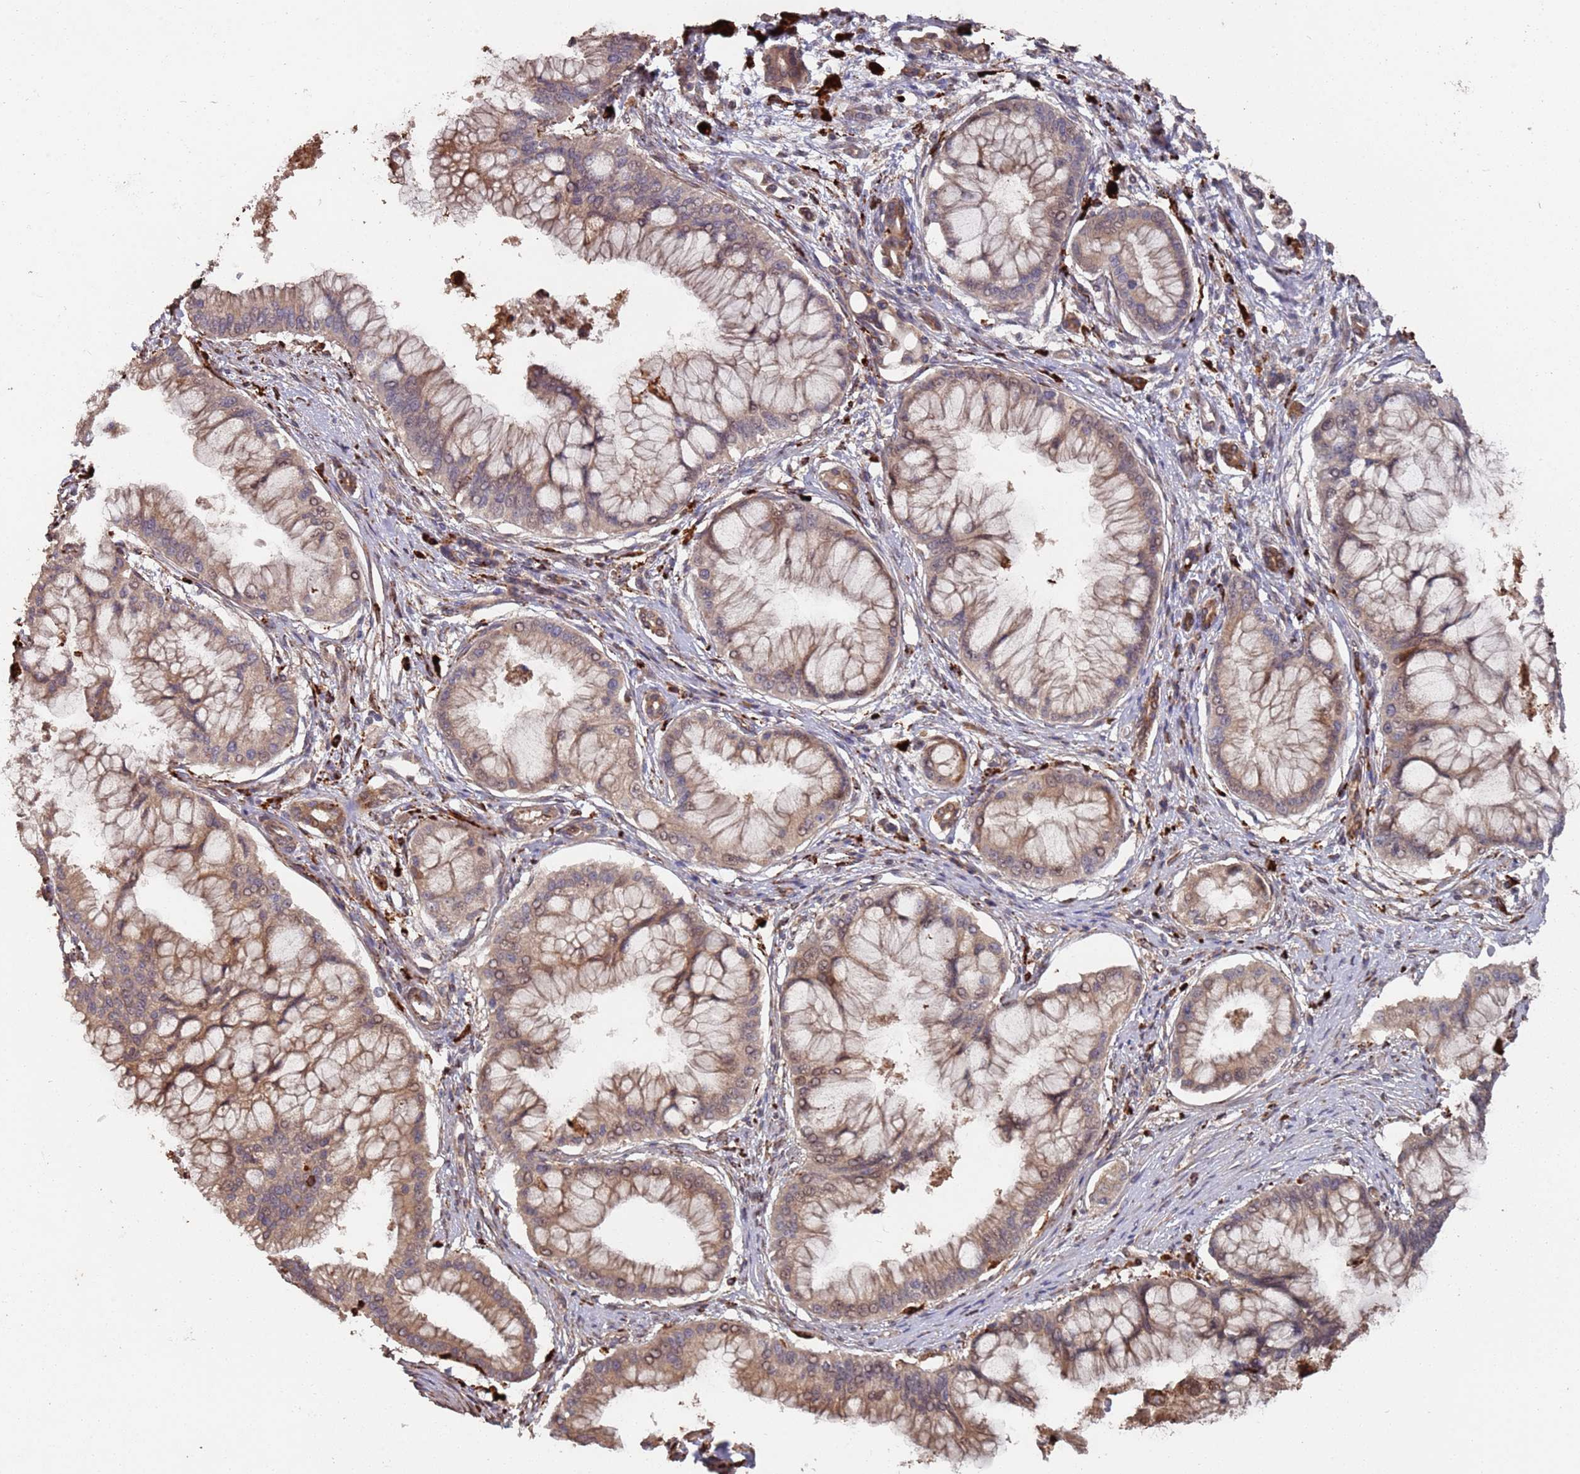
{"staining": {"intensity": "strong", "quantity": ">75%", "location": "cytoplasmic/membranous"}, "tissue": "pancreatic cancer", "cell_type": "Tumor cells", "image_type": "cancer", "snomed": [{"axis": "morphology", "description": "Adenocarcinoma, NOS"}, {"axis": "topography", "description": "Pancreas"}], "caption": "Adenocarcinoma (pancreatic) tissue shows strong cytoplasmic/membranous positivity in approximately >75% of tumor cells", "gene": "LACC1", "patient": {"sex": "male", "age": 46}}